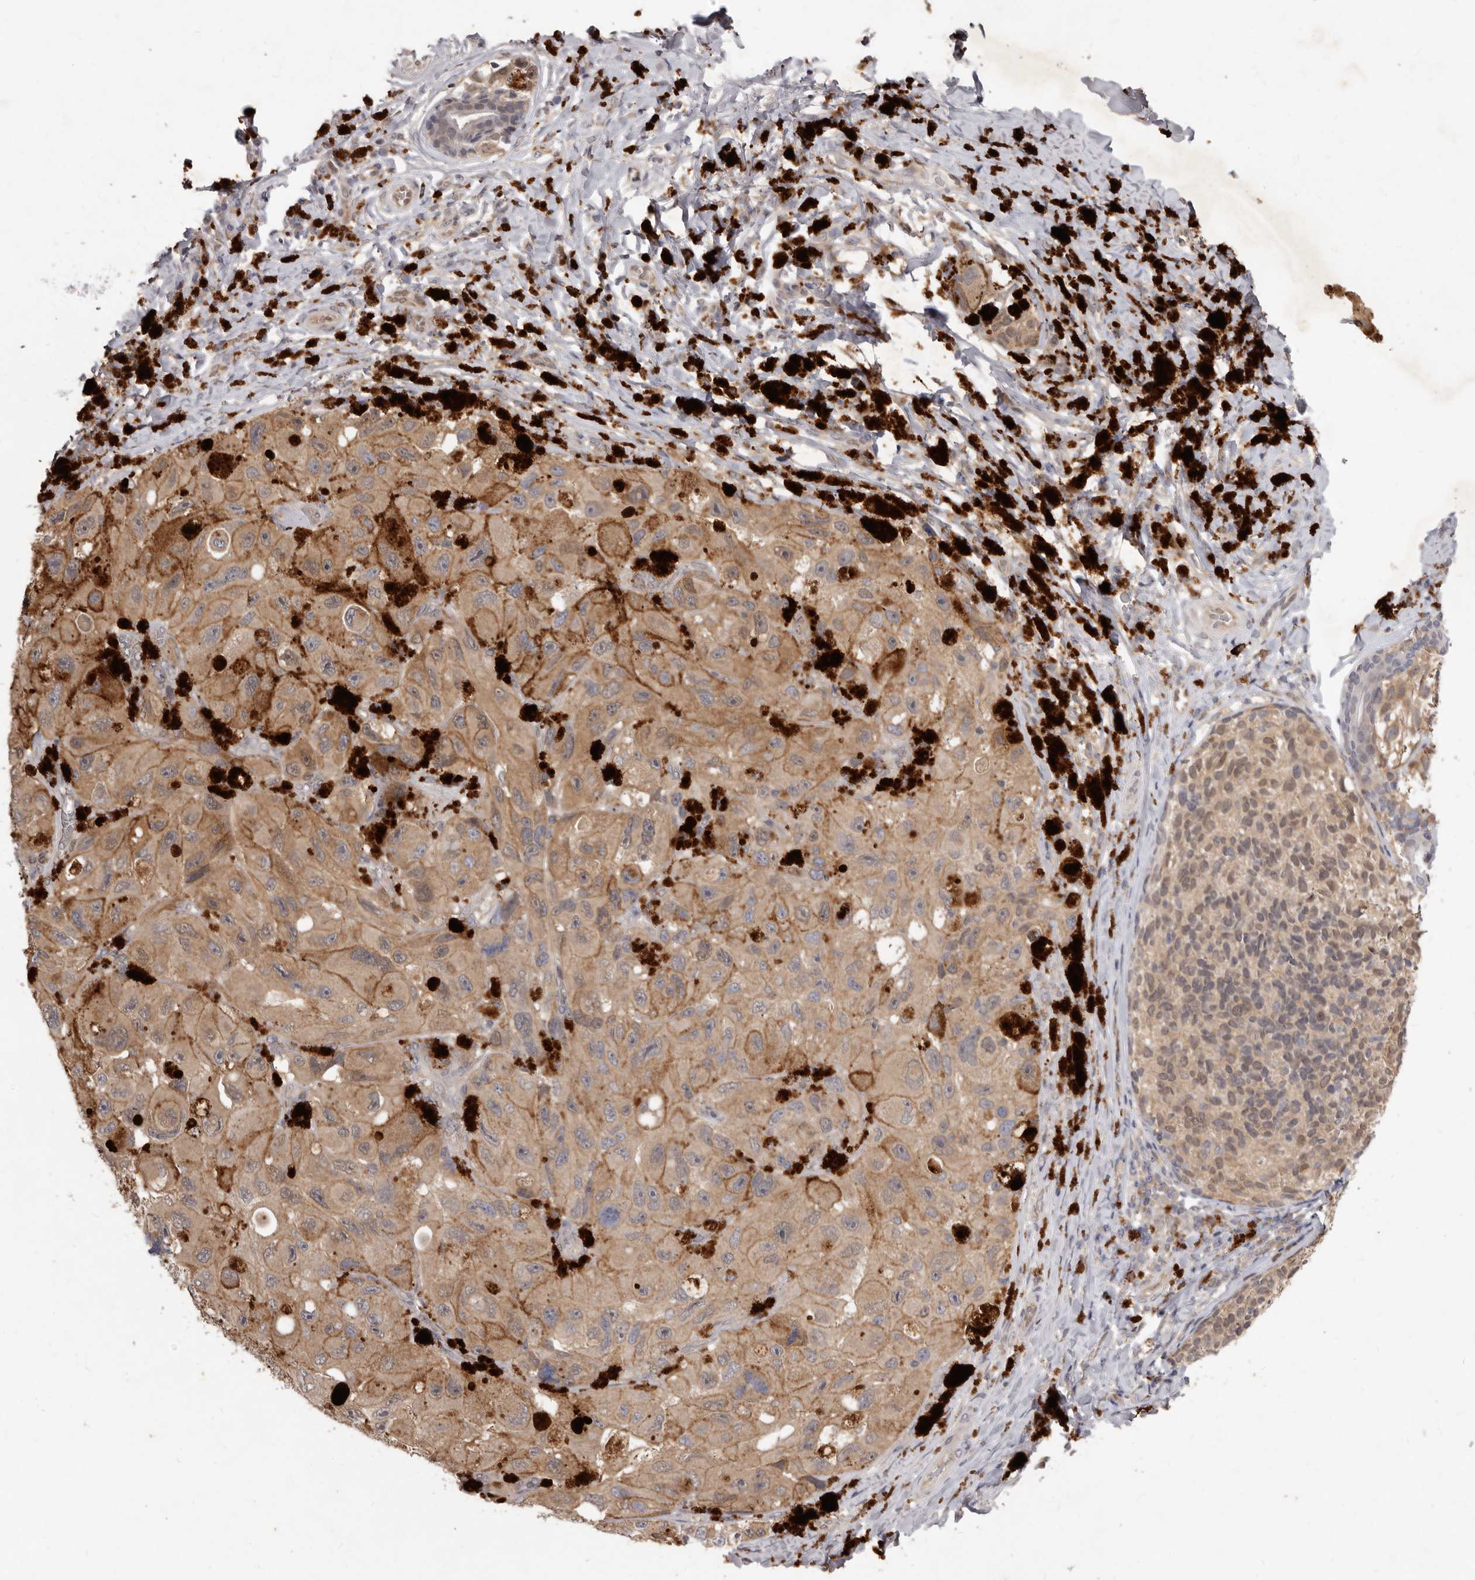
{"staining": {"intensity": "moderate", "quantity": ">75%", "location": "cytoplasmic/membranous"}, "tissue": "melanoma", "cell_type": "Tumor cells", "image_type": "cancer", "snomed": [{"axis": "morphology", "description": "Malignant melanoma, NOS"}, {"axis": "topography", "description": "Skin"}], "caption": "A photomicrograph showing moderate cytoplasmic/membranous positivity in approximately >75% of tumor cells in malignant melanoma, as visualized by brown immunohistochemical staining.", "gene": "ACLY", "patient": {"sex": "female", "age": 73}}